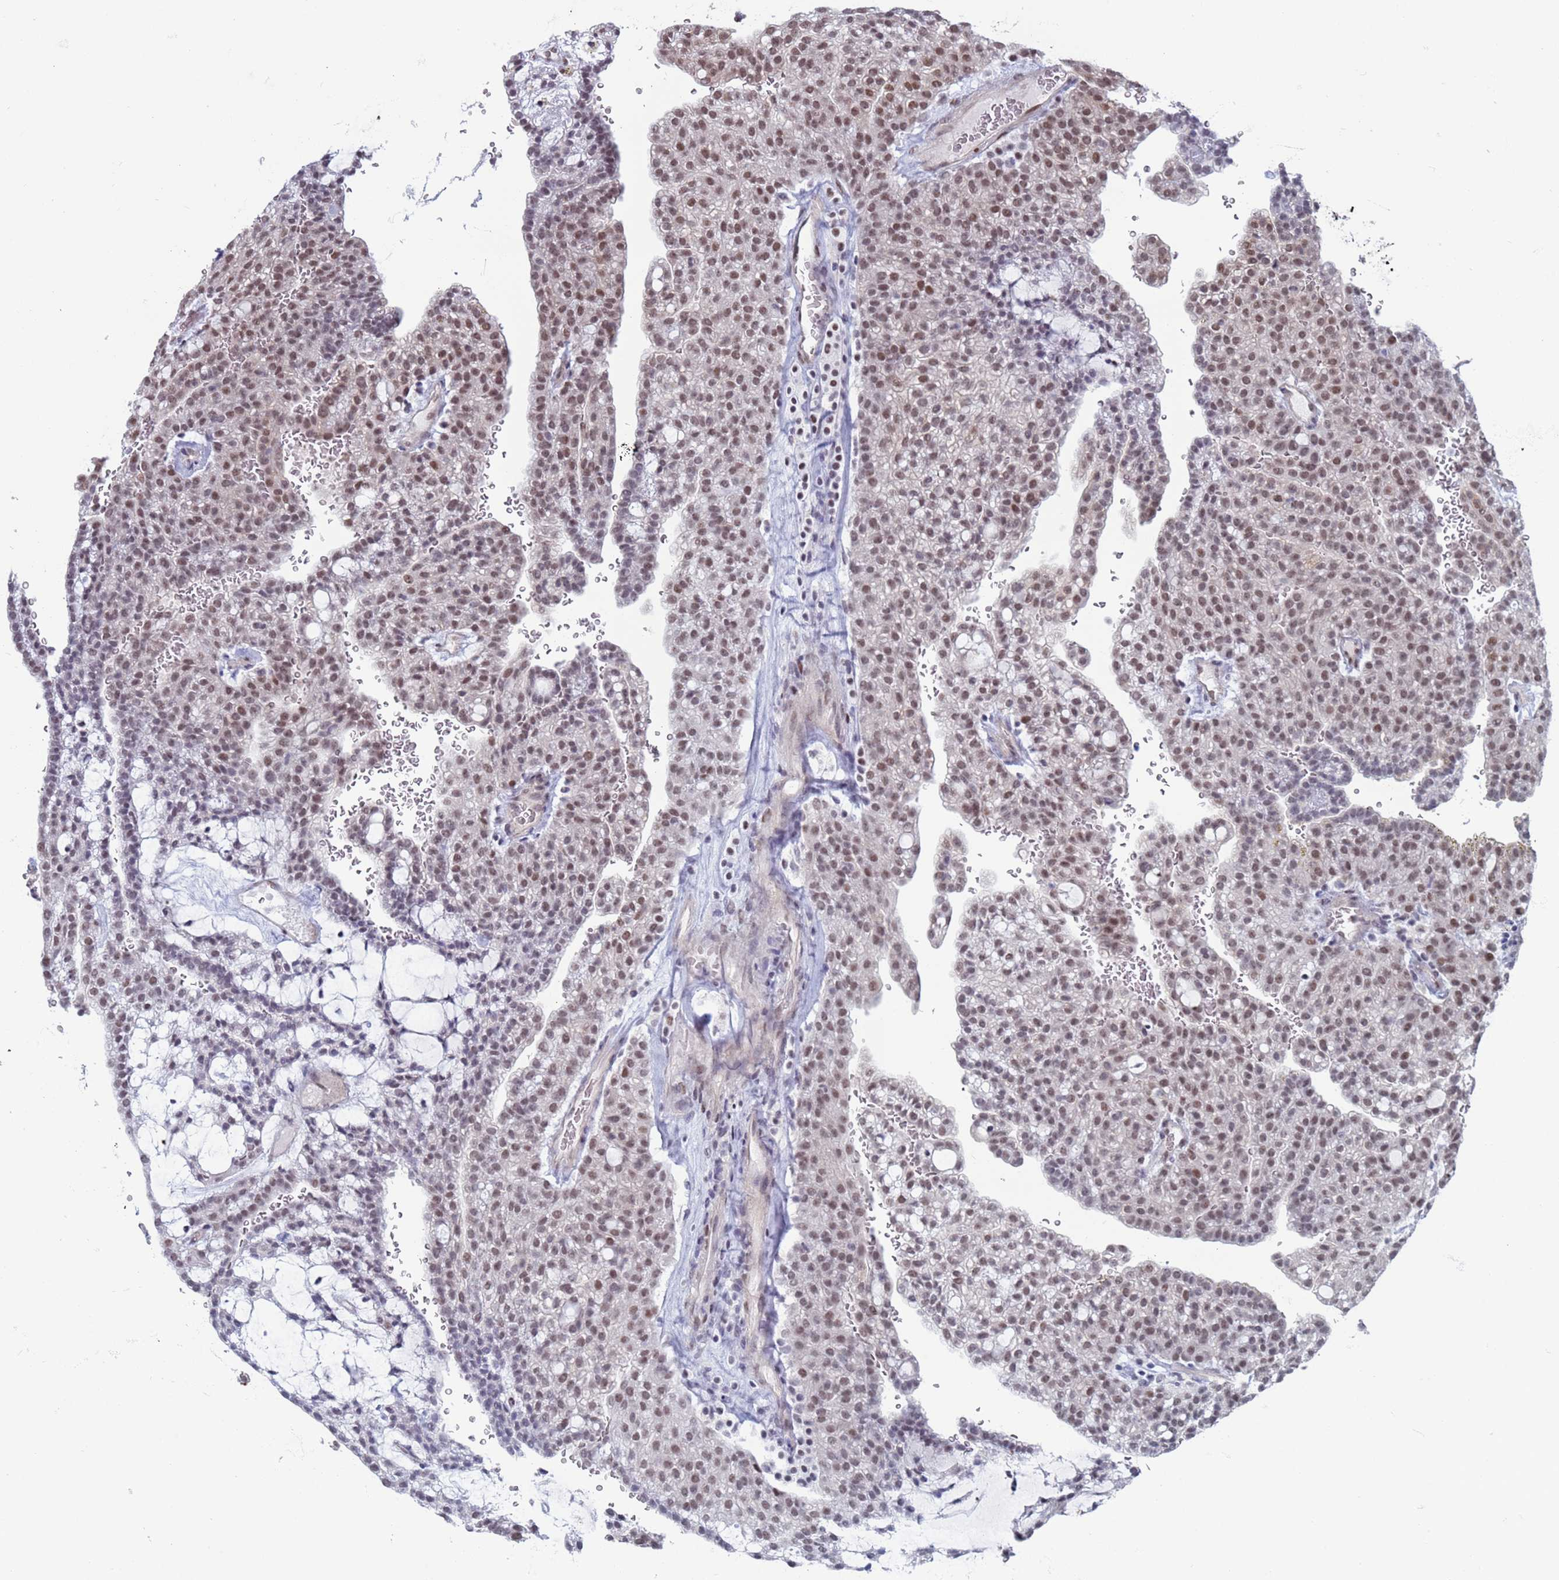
{"staining": {"intensity": "moderate", "quantity": ">75%", "location": "nuclear"}, "tissue": "renal cancer", "cell_type": "Tumor cells", "image_type": "cancer", "snomed": [{"axis": "morphology", "description": "Adenocarcinoma, NOS"}, {"axis": "topography", "description": "Kidney"}], "caption": "Protein analysis of renal cancer tissue reveals moderate nuclear expression in about >75% of tumor cells. The staining is performed using DAB brown chromogen to label protein expression. The nuclei are counter-stained blue using hematoxylin.", "gene": "SAE1", "patient": {"sex": "male", "age": 63}}